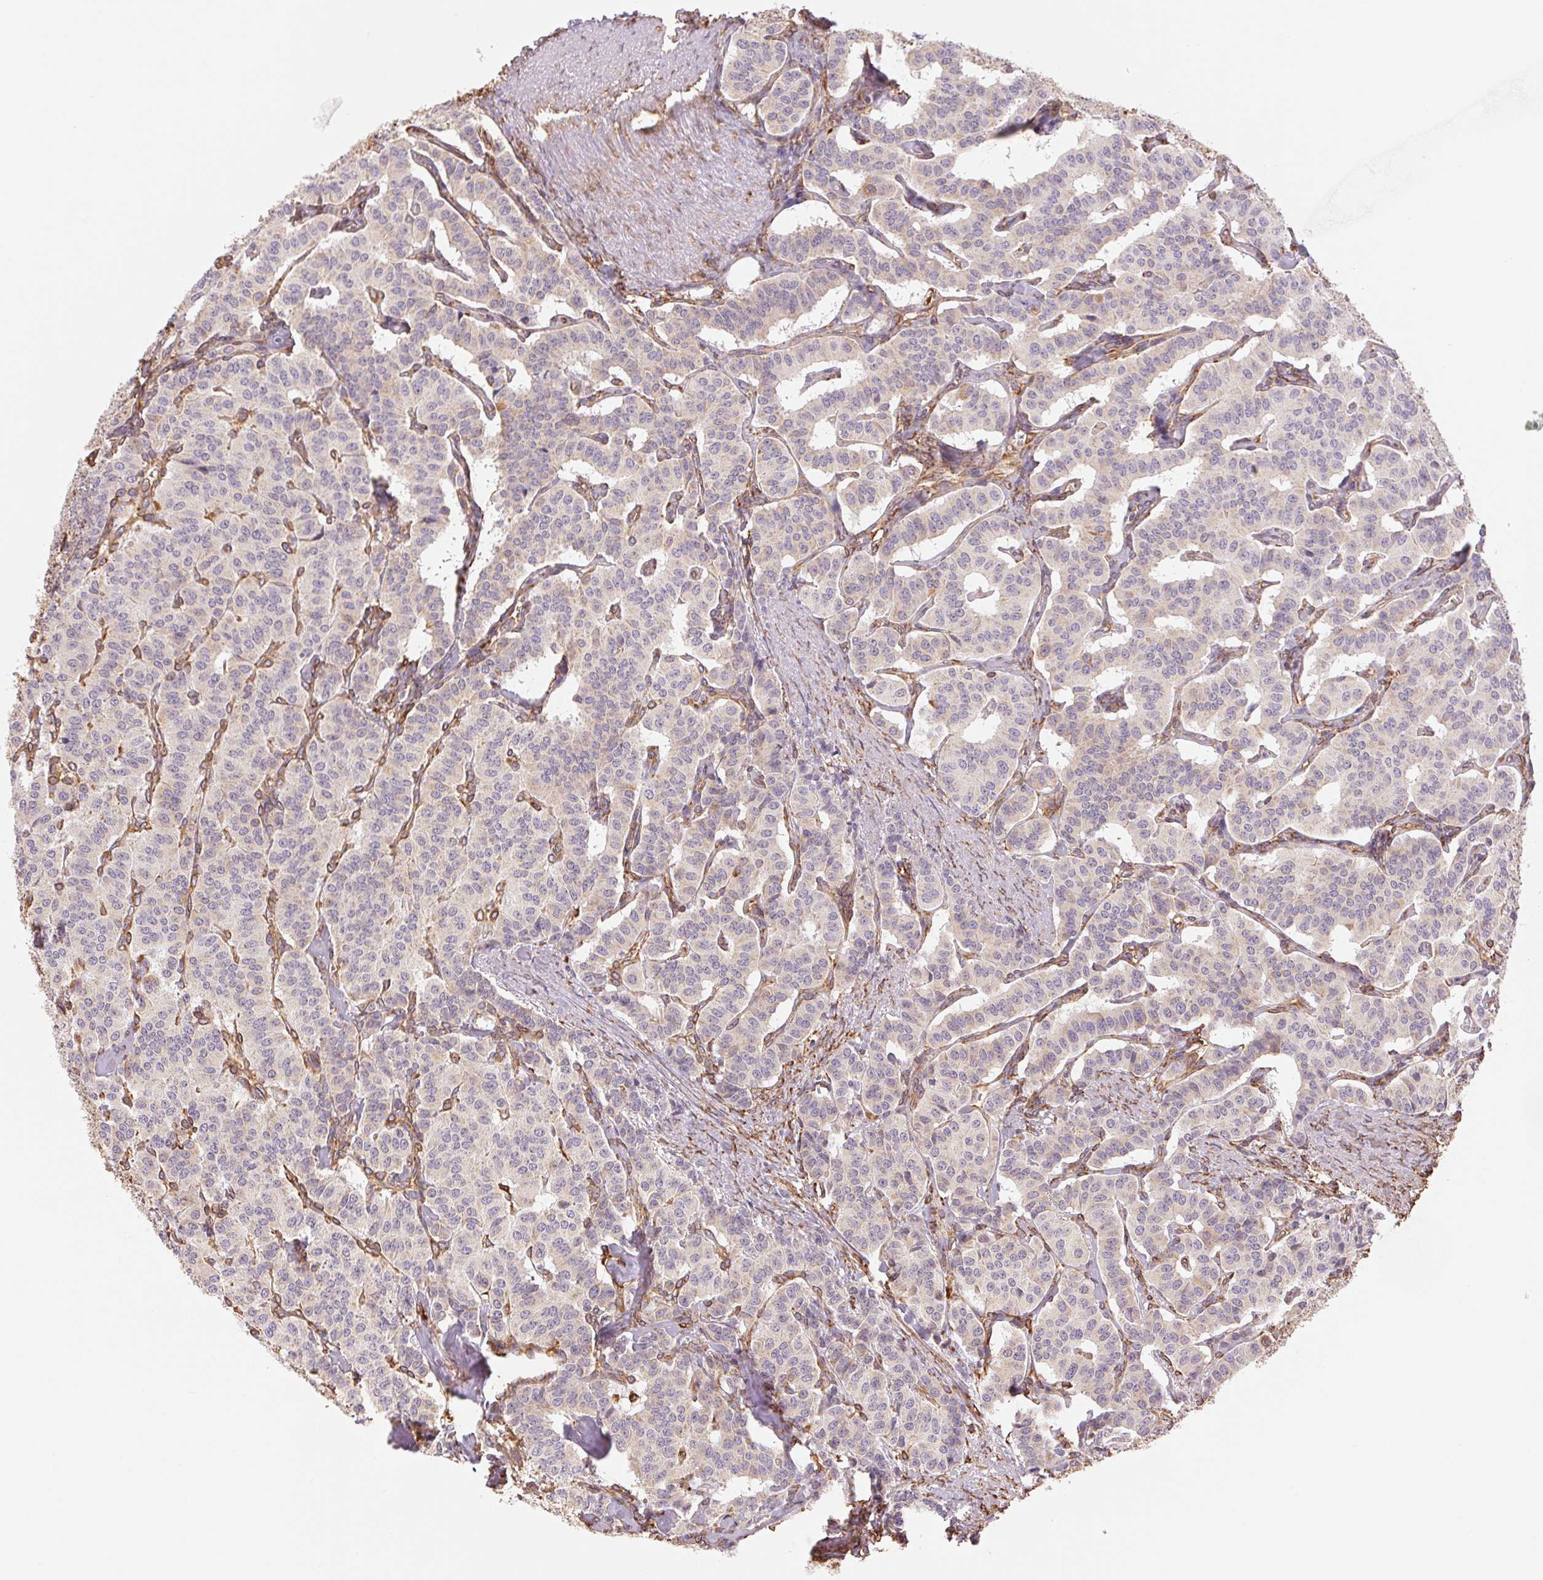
{"staining": {"intensity": "negative", "quantity": "none", "location": "none"}, "tissue": "carcinoid", "cell_type": "Tumor cells", "image_type": "cancer", "snomed": [{"axis": "morphology", "description": "Carcinoid, malignant, NOS"}, {"axis": "topography", "description": "Lung"}], "caption": "Immunohistochemistry (IHC) photomicrograph of carcinoid stained for a protein (brown), which demonstrates no positivity in tumor cells.", "gene": "RCN3", "patient": {"sex": "female", "age": 46}}